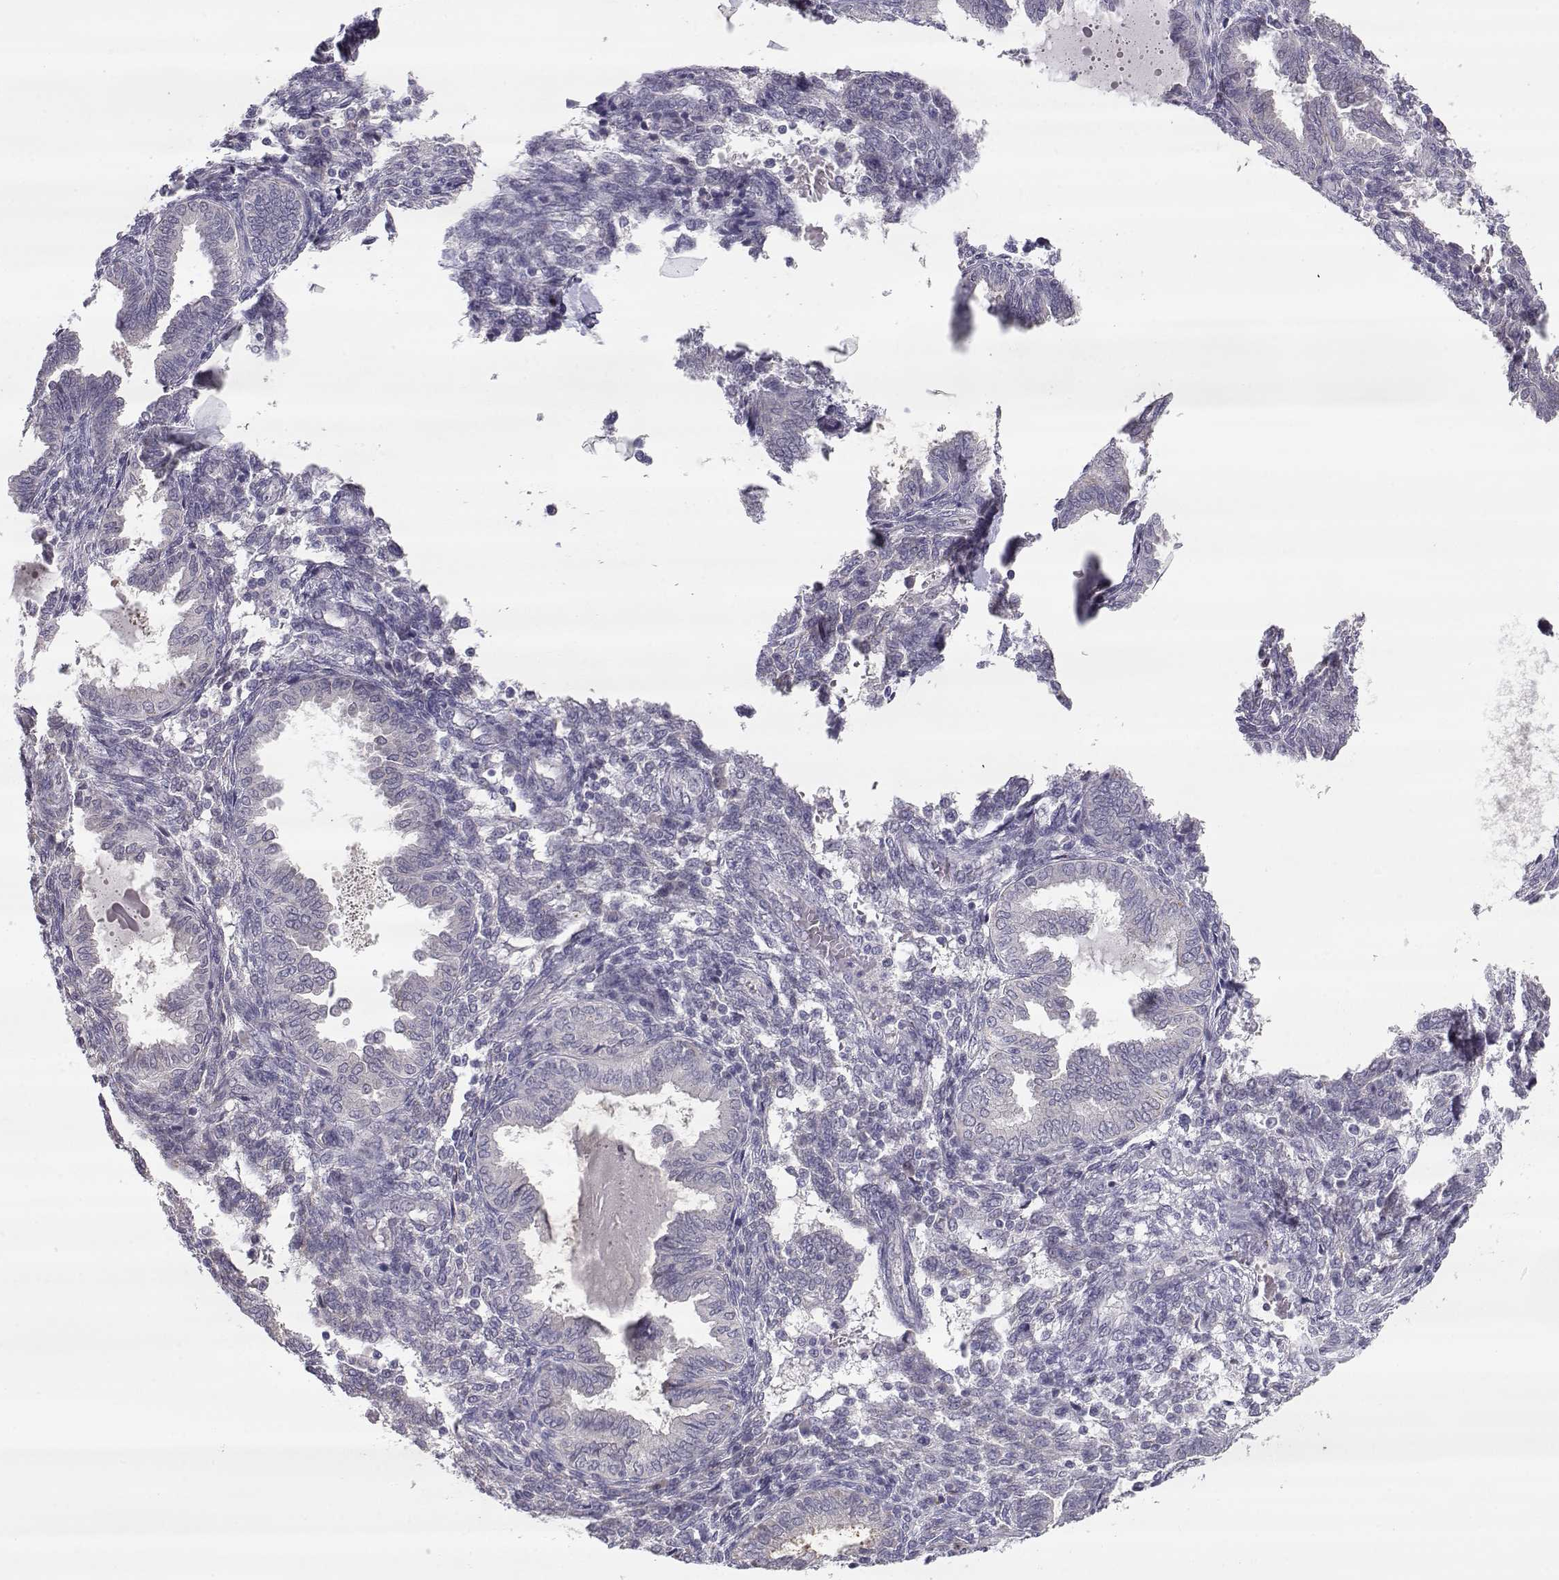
{"staining": {"intensity": "negative", "quantity": "none", "location": "none"}, "tissue": "endometrium", "cell_type": "Cells in endometrial stroma", "image_type": "normal", "snomed": [{"axis": "morphology", "description": "Normal tissue, NOS"}, {"axis": "topography", "description": "Endometrium"}], "caption": "Image shows no protein expression in cells in endometrial stroma of unremarkable endometrium.", "gene": "NPVF", "patient": {"sex": "female", "age": 42}}